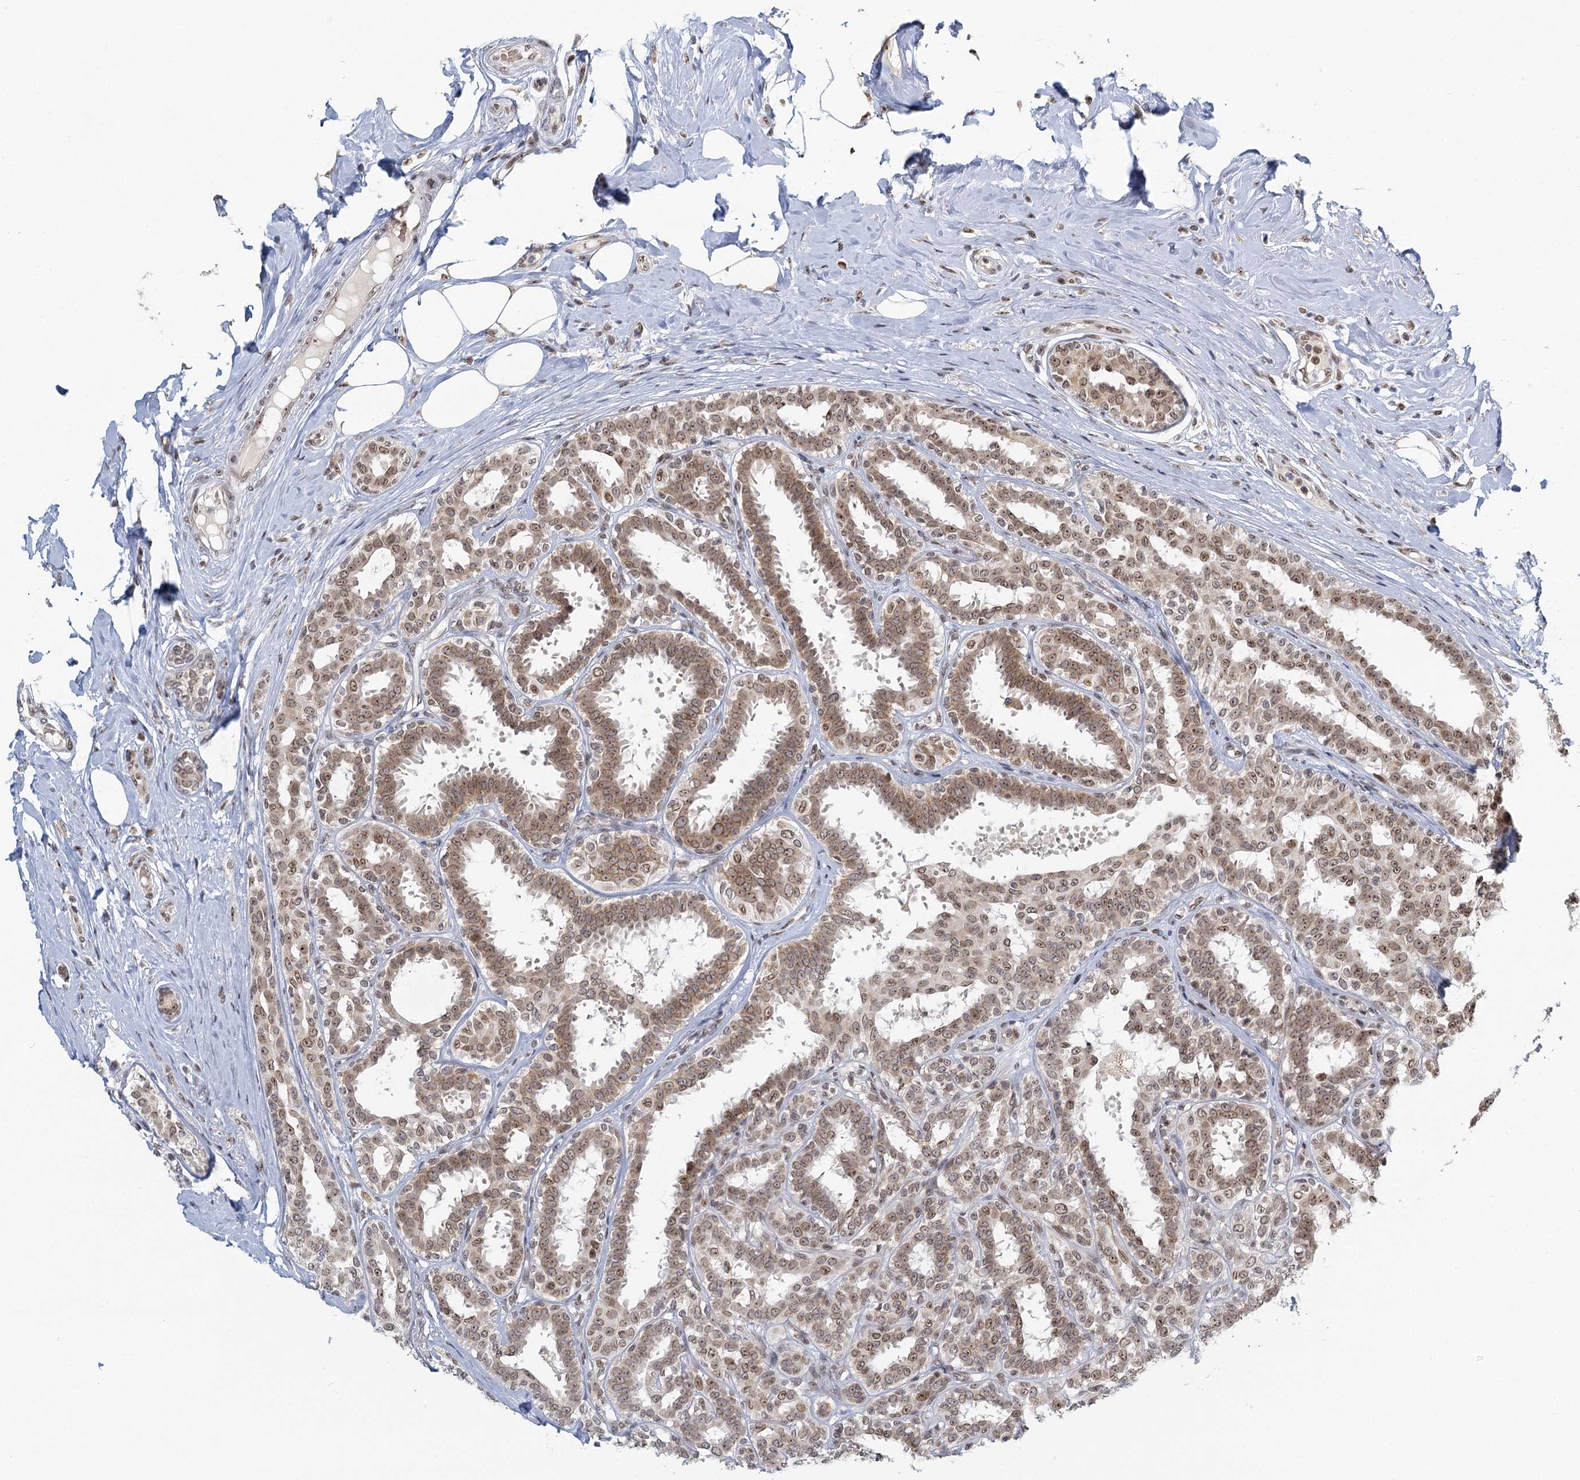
{"staining": {"intensity": "moderate", "quantity": ">75%", "location": "nuclear"}, "tissue": "breast cancer", "cell_type": "Tumor cells", "image_type": "cancer", "snomed": [{"axis": "morphology", "description": "Lobular carcinoma"}, {"axis": "topography", "description": "Breast"}], "caption": "Immunohistochemistry of human breast cancer demonstrates medium levels of moderate nuclear staining in approximately >75% of tumor cells.", "gene": "TREX1", "patient": {"sex": "female", "age": 51}}